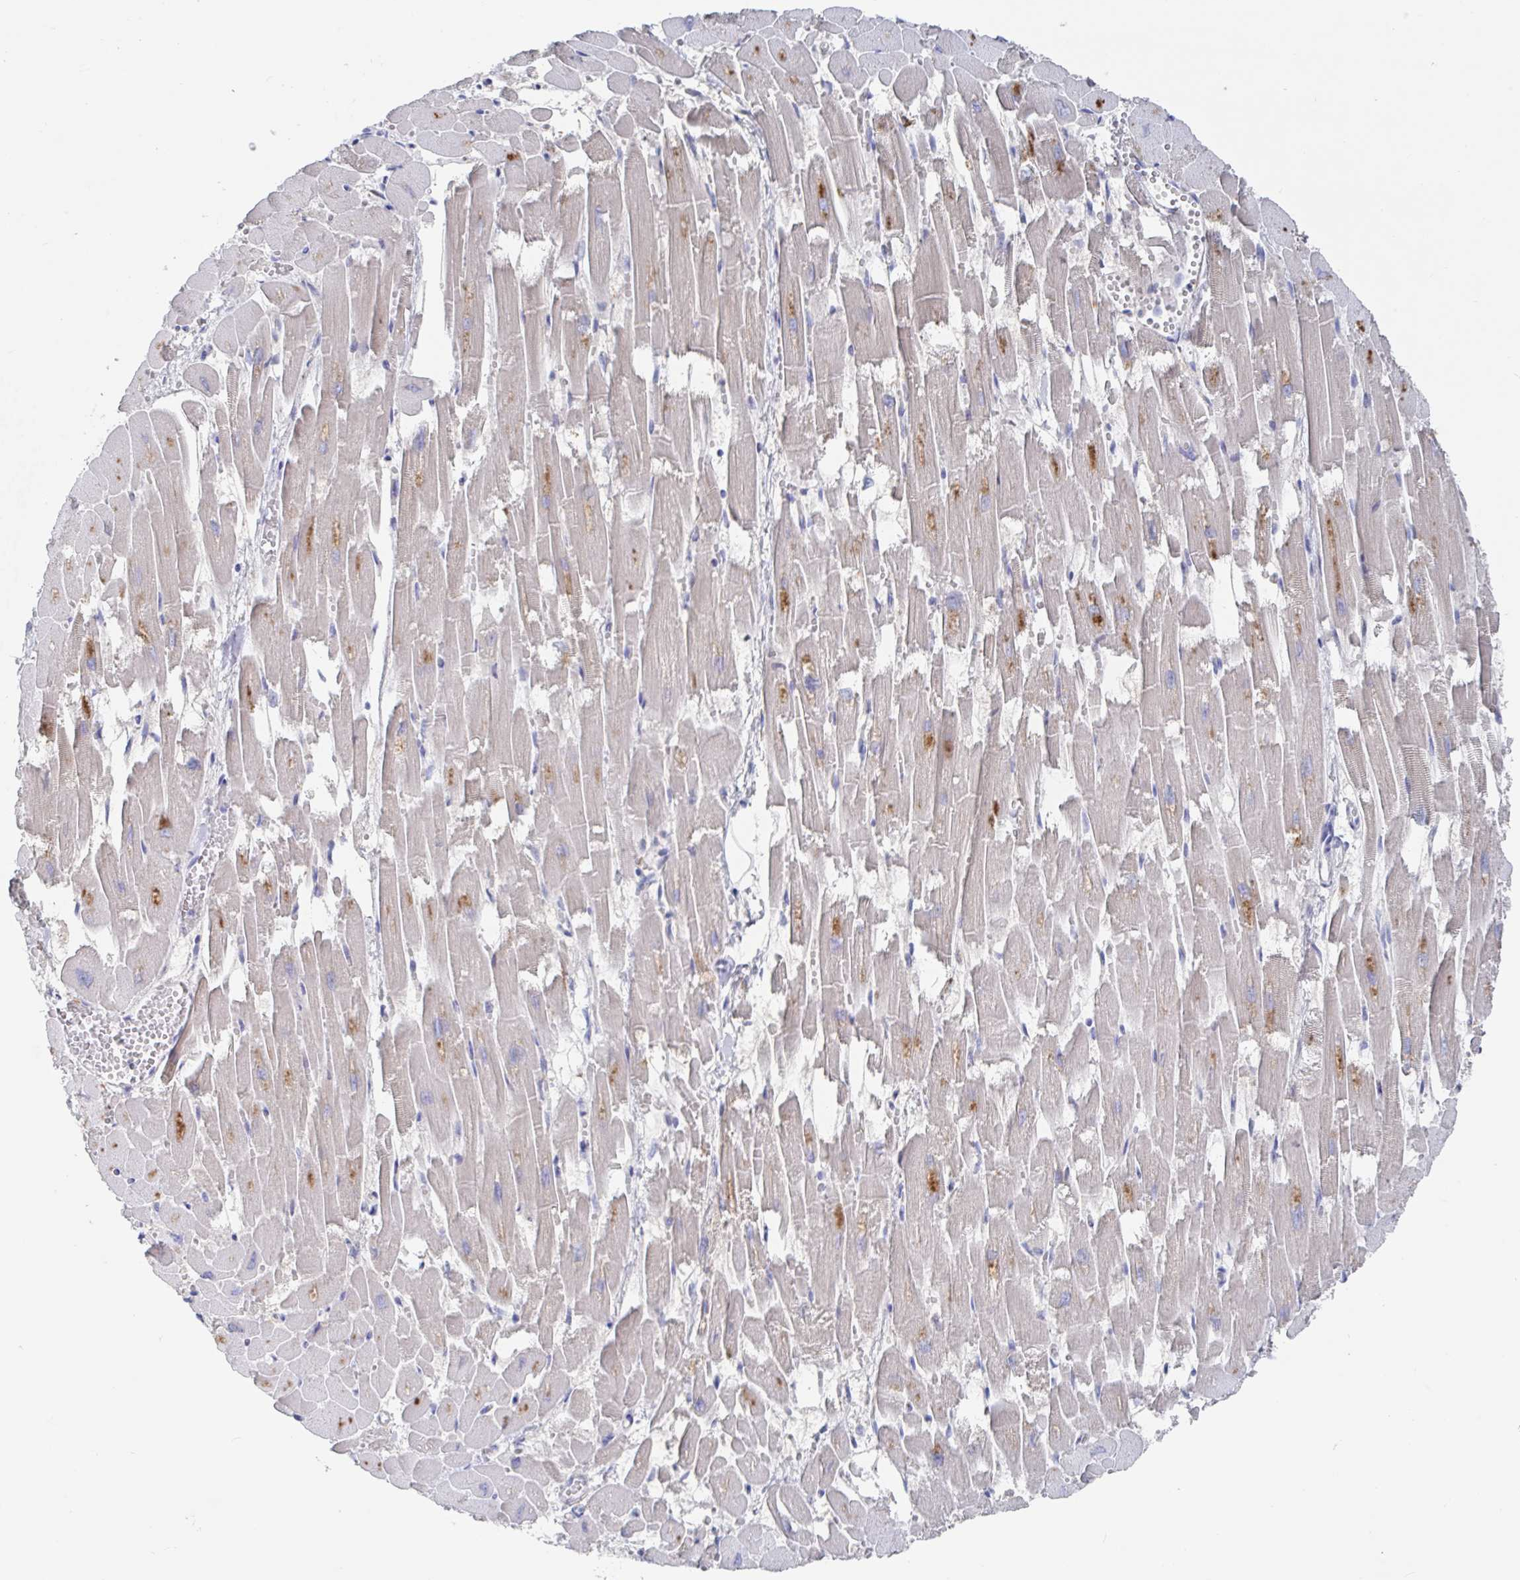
{"staining": {"intensity": "moderate", "quantity": "<25%", "location": "cytoplasmic/membranous"}, "tissue": "heart muscle", "cell_type": "Cardiomyocytes", "image_type": "normal", "snomed": [{"axis": "morphology", "description": "Normal tissue, NOS"}, {"axis": "topography", "description": "Heart"}], "caption": "A high-resolution photomicrograph shows immunohistochemistry staining of normal heart muscle, which reveals moderate cytoplasmic/membranous staining in approximately <25% of cardiomyocytes.", "gene": "GPR148", "patient": {"sex": "female", "age": 52}}